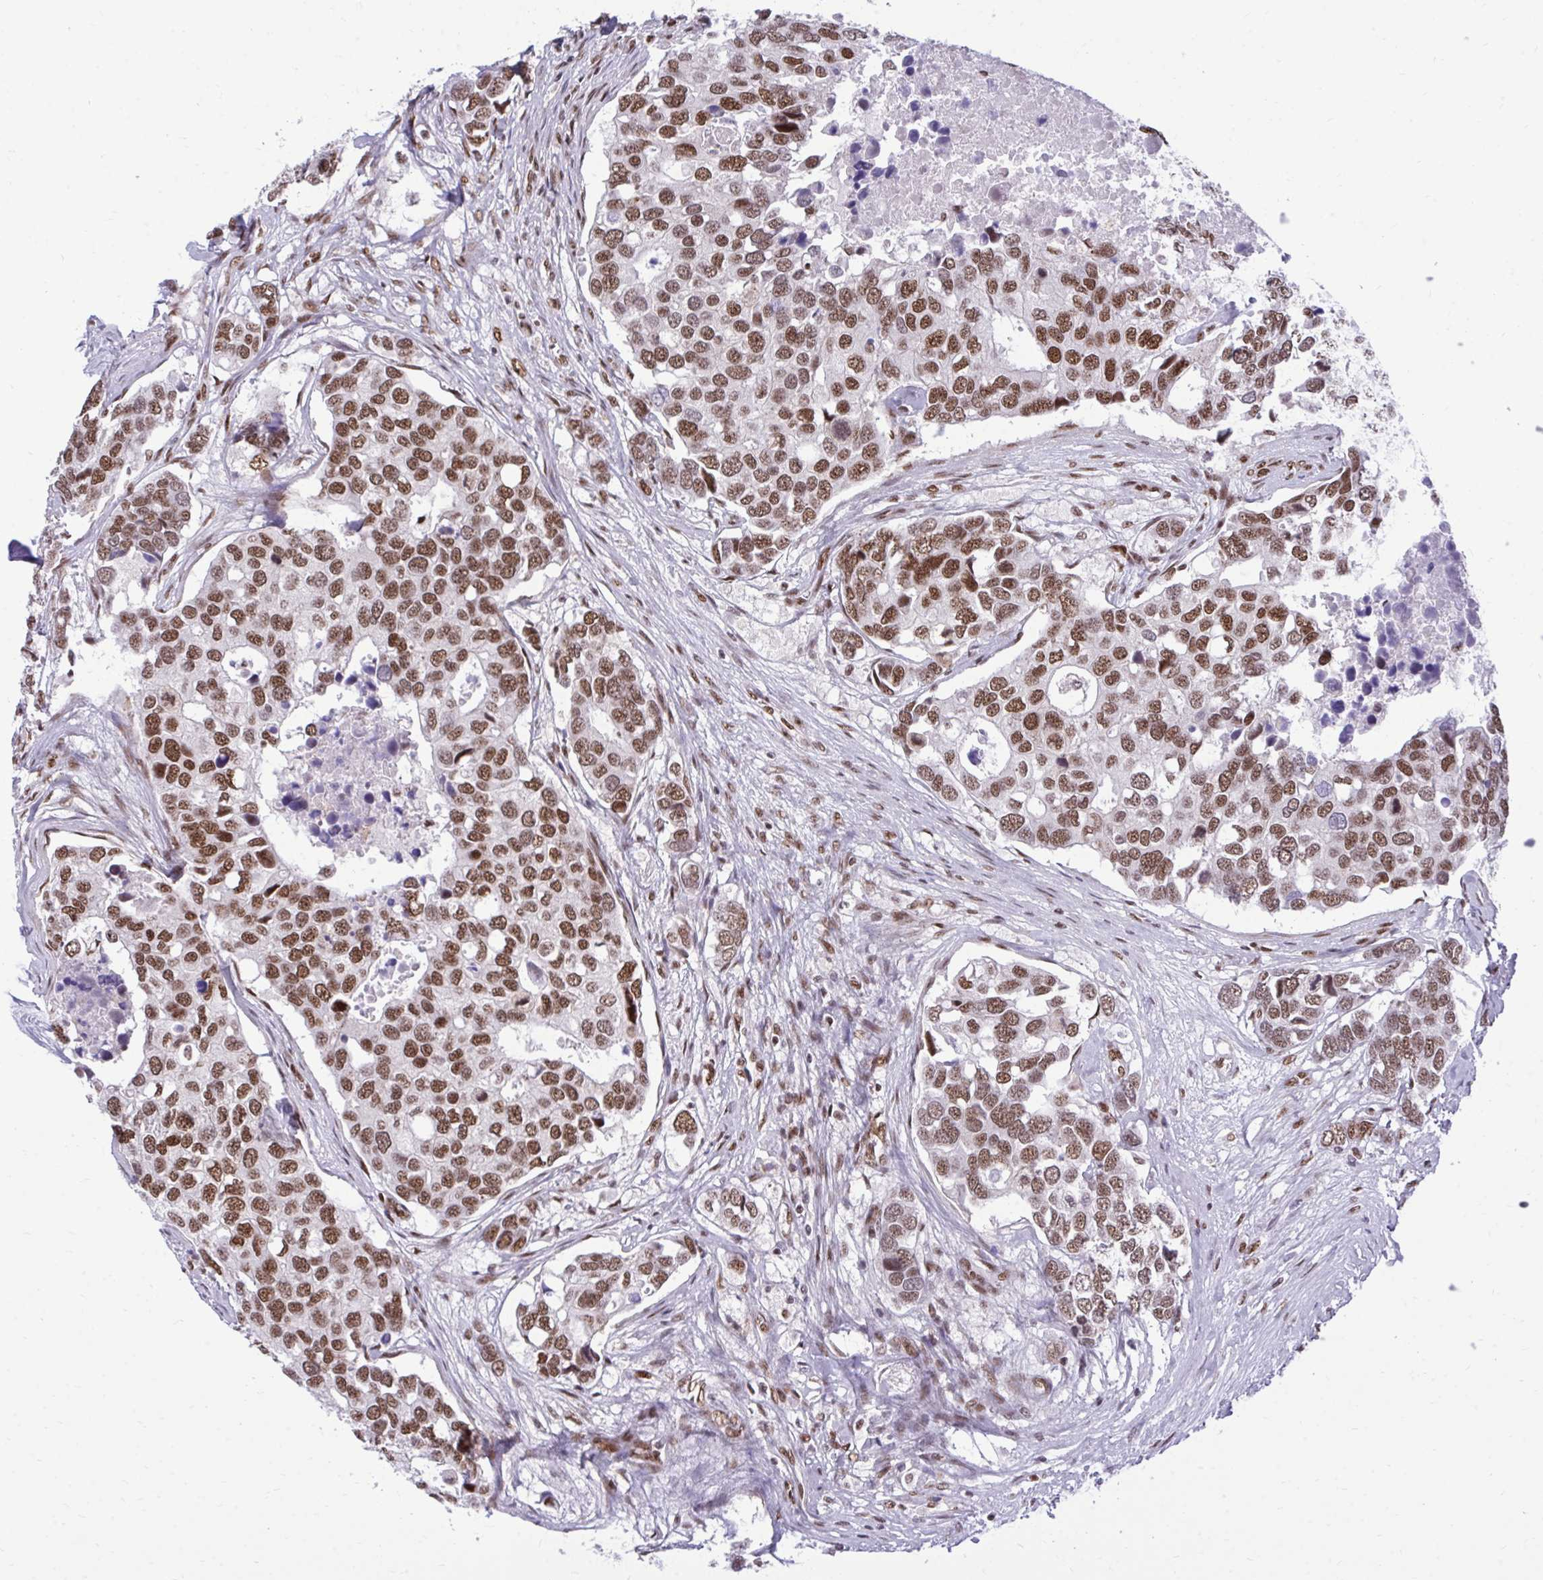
{"staining": {"intensity": "moderate", "quantity": ">75%", "location": "nuclear"}, "tissue": "breast cancer", "cell_type": "Tumor cells", "image_type": "cancer", "snomed": [{"axis": "morphology", "description": "Duct carcinoma"}, {"axis": "topography", "description": "Breast"}], "caption": "Immunohistochemical staining of human breast cancer (infiltrating ductal carcinoma) demonstrates medium levels of moderate nuclear expression in approximately >75% of tumor cells.", "gene": "CDYL", "patient": {"sex": "female", "age": 83}}